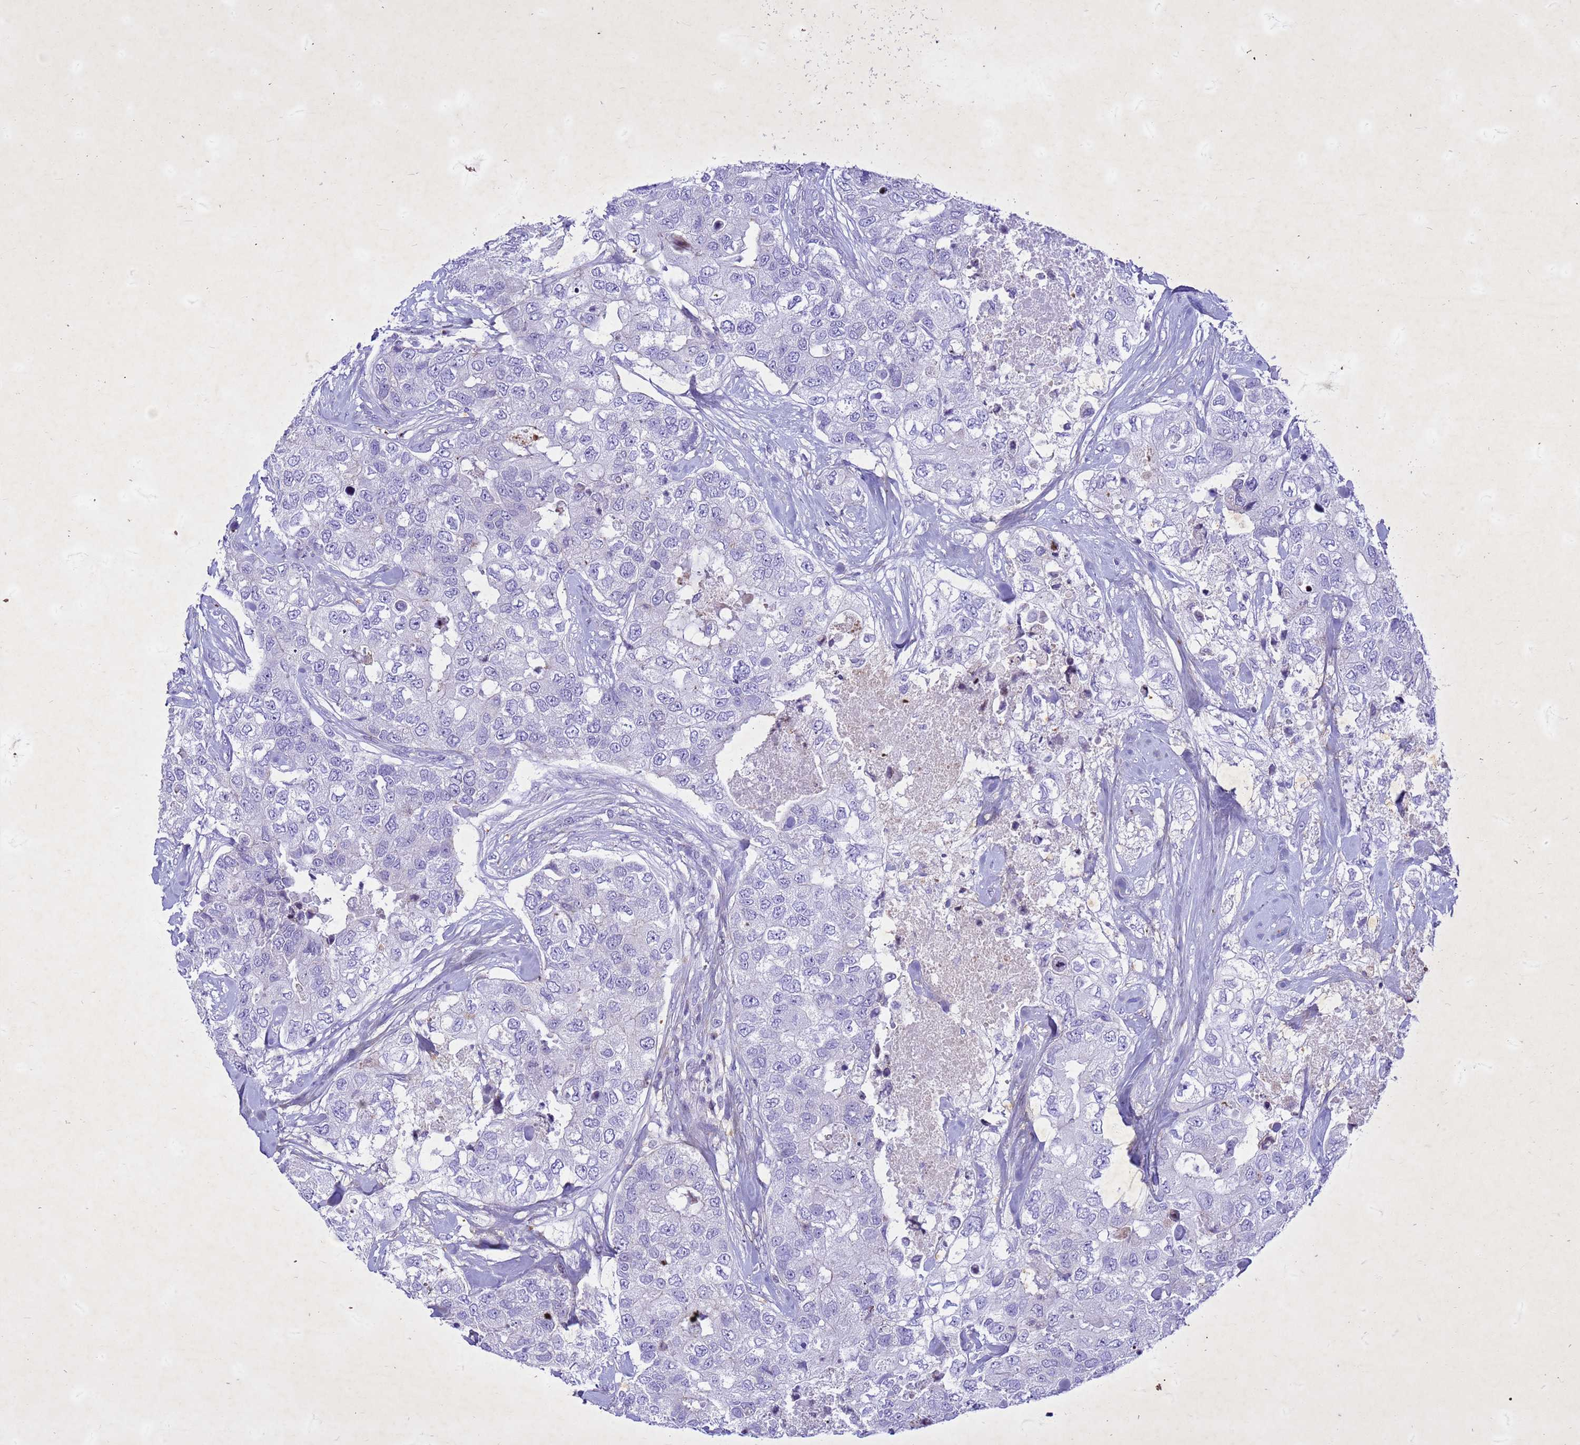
{"staining": {"intensity": "negative", "quantity": "none", "location": "none"}, "tissue": "breast cancer", "cell_type": "Tumor cells", "image_type": "cancer", "snomed": [{"axis": "morphology", "description": "Duct carcinoma"}, {"axis": "topography", "description": "Breast"}], "caption": "This image is of breast cancer (infiltrating ductal carcinoma) stained with IHC to label a protein in brown with the nuclei are counter-stained blue. There is no positivity in tumor cells. (DAB immunohistochemistry (IHC), high magnification).", "gene": "COPS9", "patient": {"sex": "female", "age": 62}}